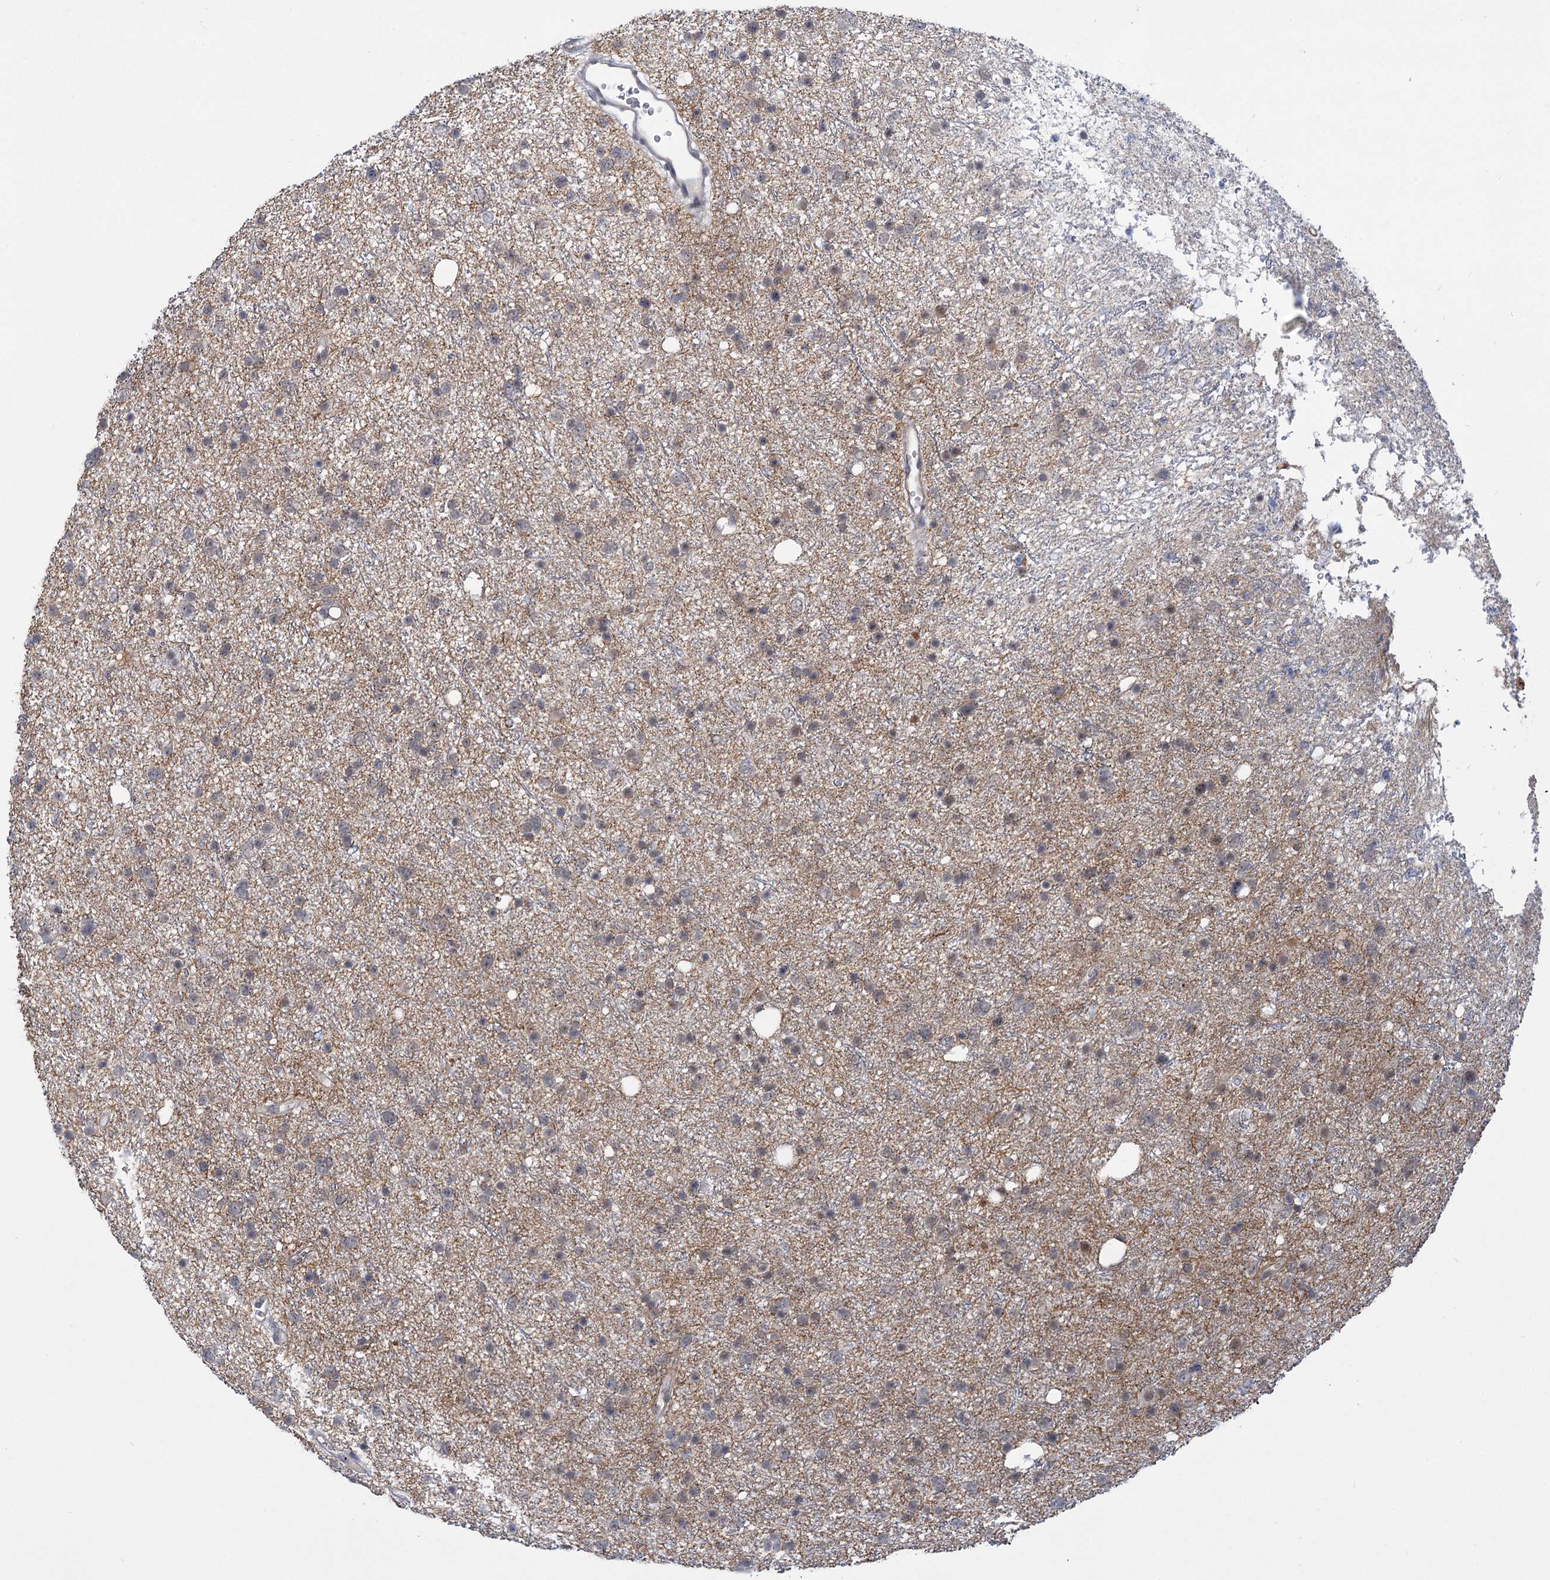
{"staining": {"intensity": "weak", "quantity": "<25%", "location": "cytoplasmic/membranous"}, "tissue": "glioma", "cell_type": "Tumor cells", "image_type": "cancer", "snomed": [{"axis": "morphology", "description": "Glioma, malignant, Low grade"}, {"axis": "topography", "description": "Cerebral cortex"}], "caption": "DAB (3,3'-diaminobenzidine) immunohistochemical staining of glioma reveals no significant expression in tumor cells.", "gene": "MBLAC2", "patient": {"sex": "female", "age": 39}}